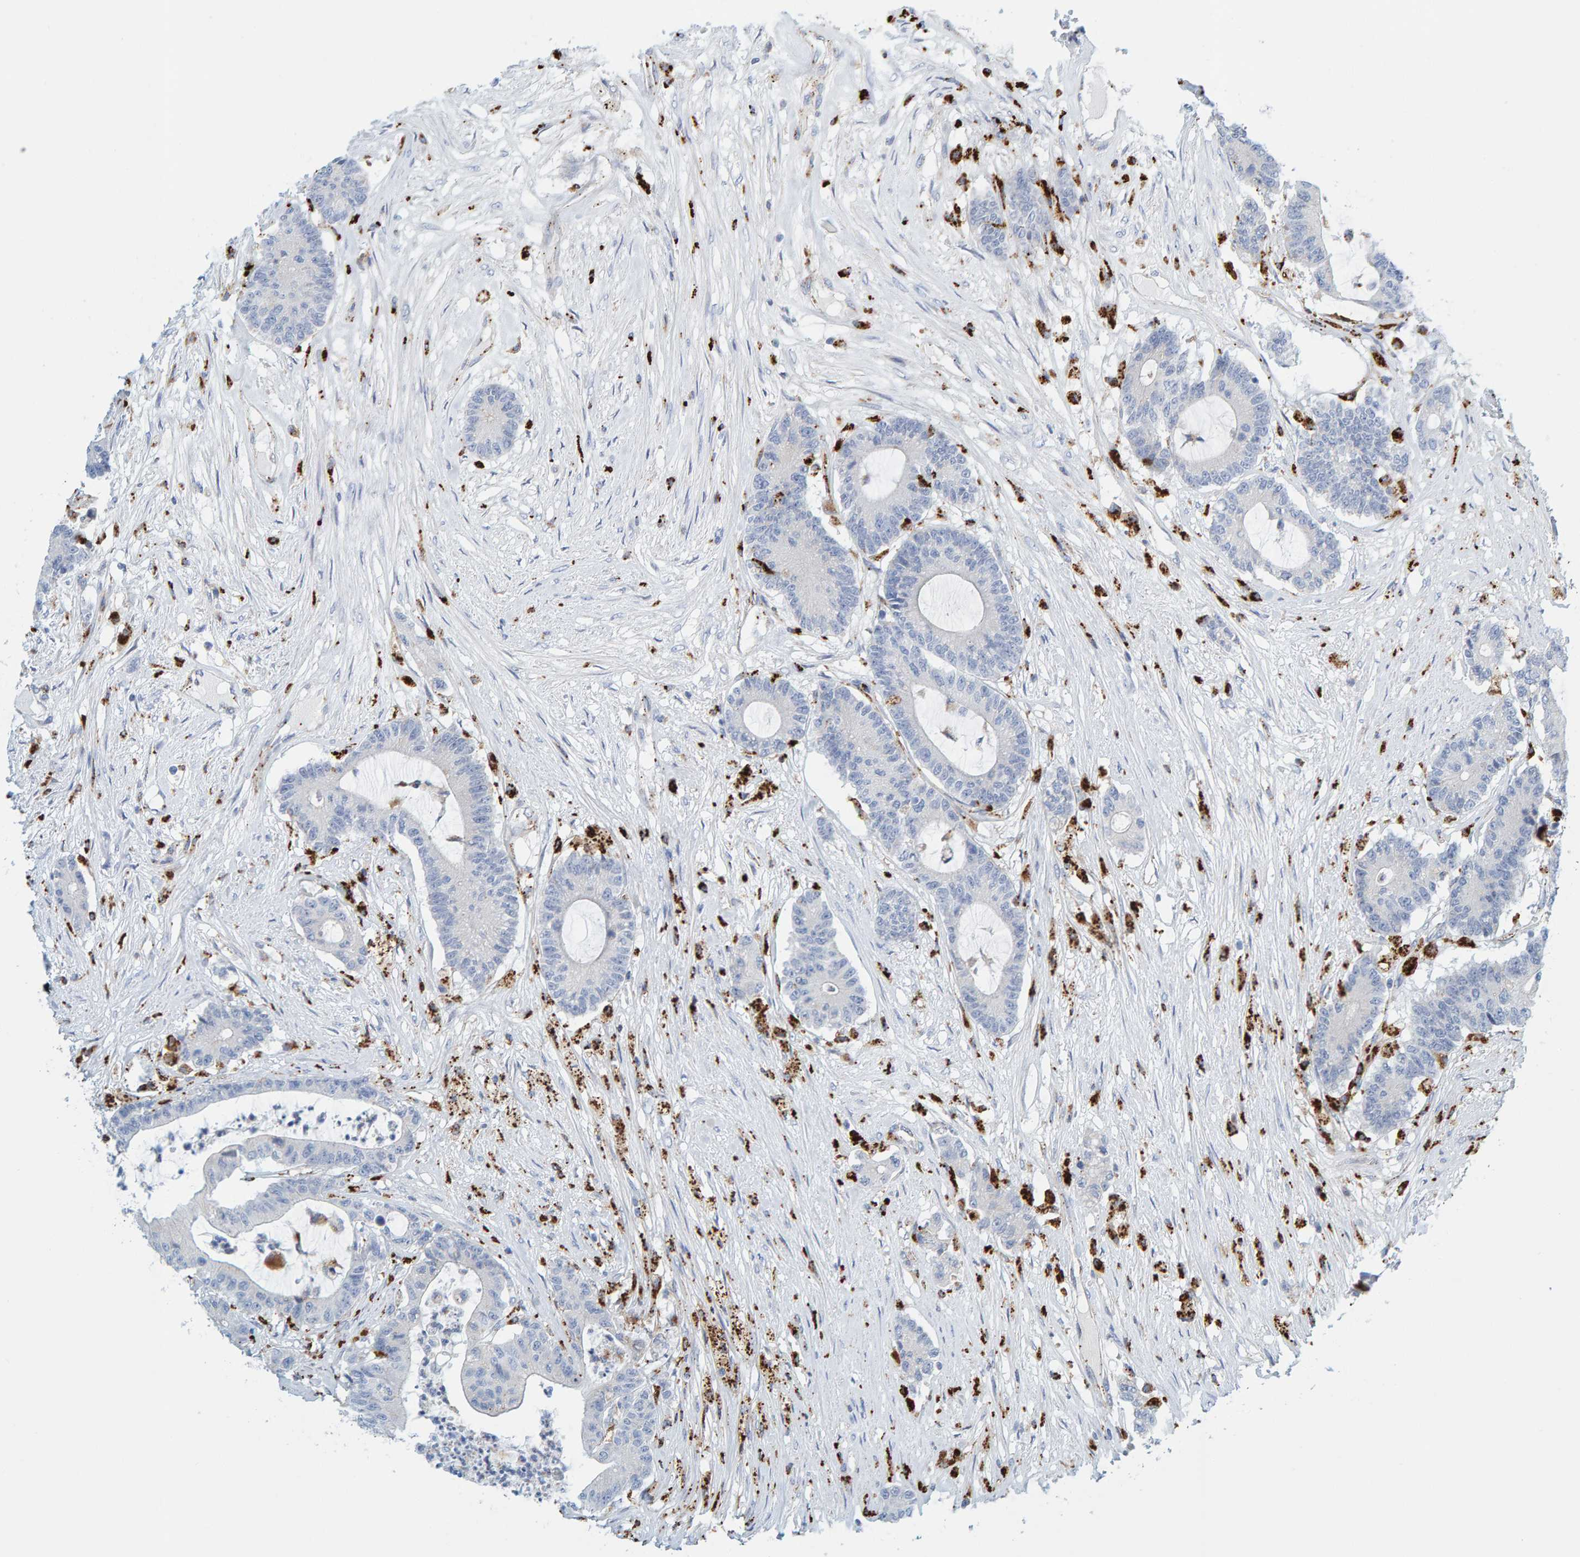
{"staining": {"intensity": "negative", "quantity": "none", "location": "none"}, "tissue": "colorectal cancer", "cell_type": "Tumor cells", "image_type": "cancer", "snomed": [{"axis": "morphology", "description": "Adenocarcinoma, NOS"}, {"axis": "topography", "description": "Colon"}], "caption": "Tumor cells show no significant protein positivity in colorectal adenocarcinoma. The staining is performed using DAB brown chromogen with nuclei counter-stained in using hematoxylin.", "gene": "BIN3", "patient": {"sex": "female", "age": 84}}